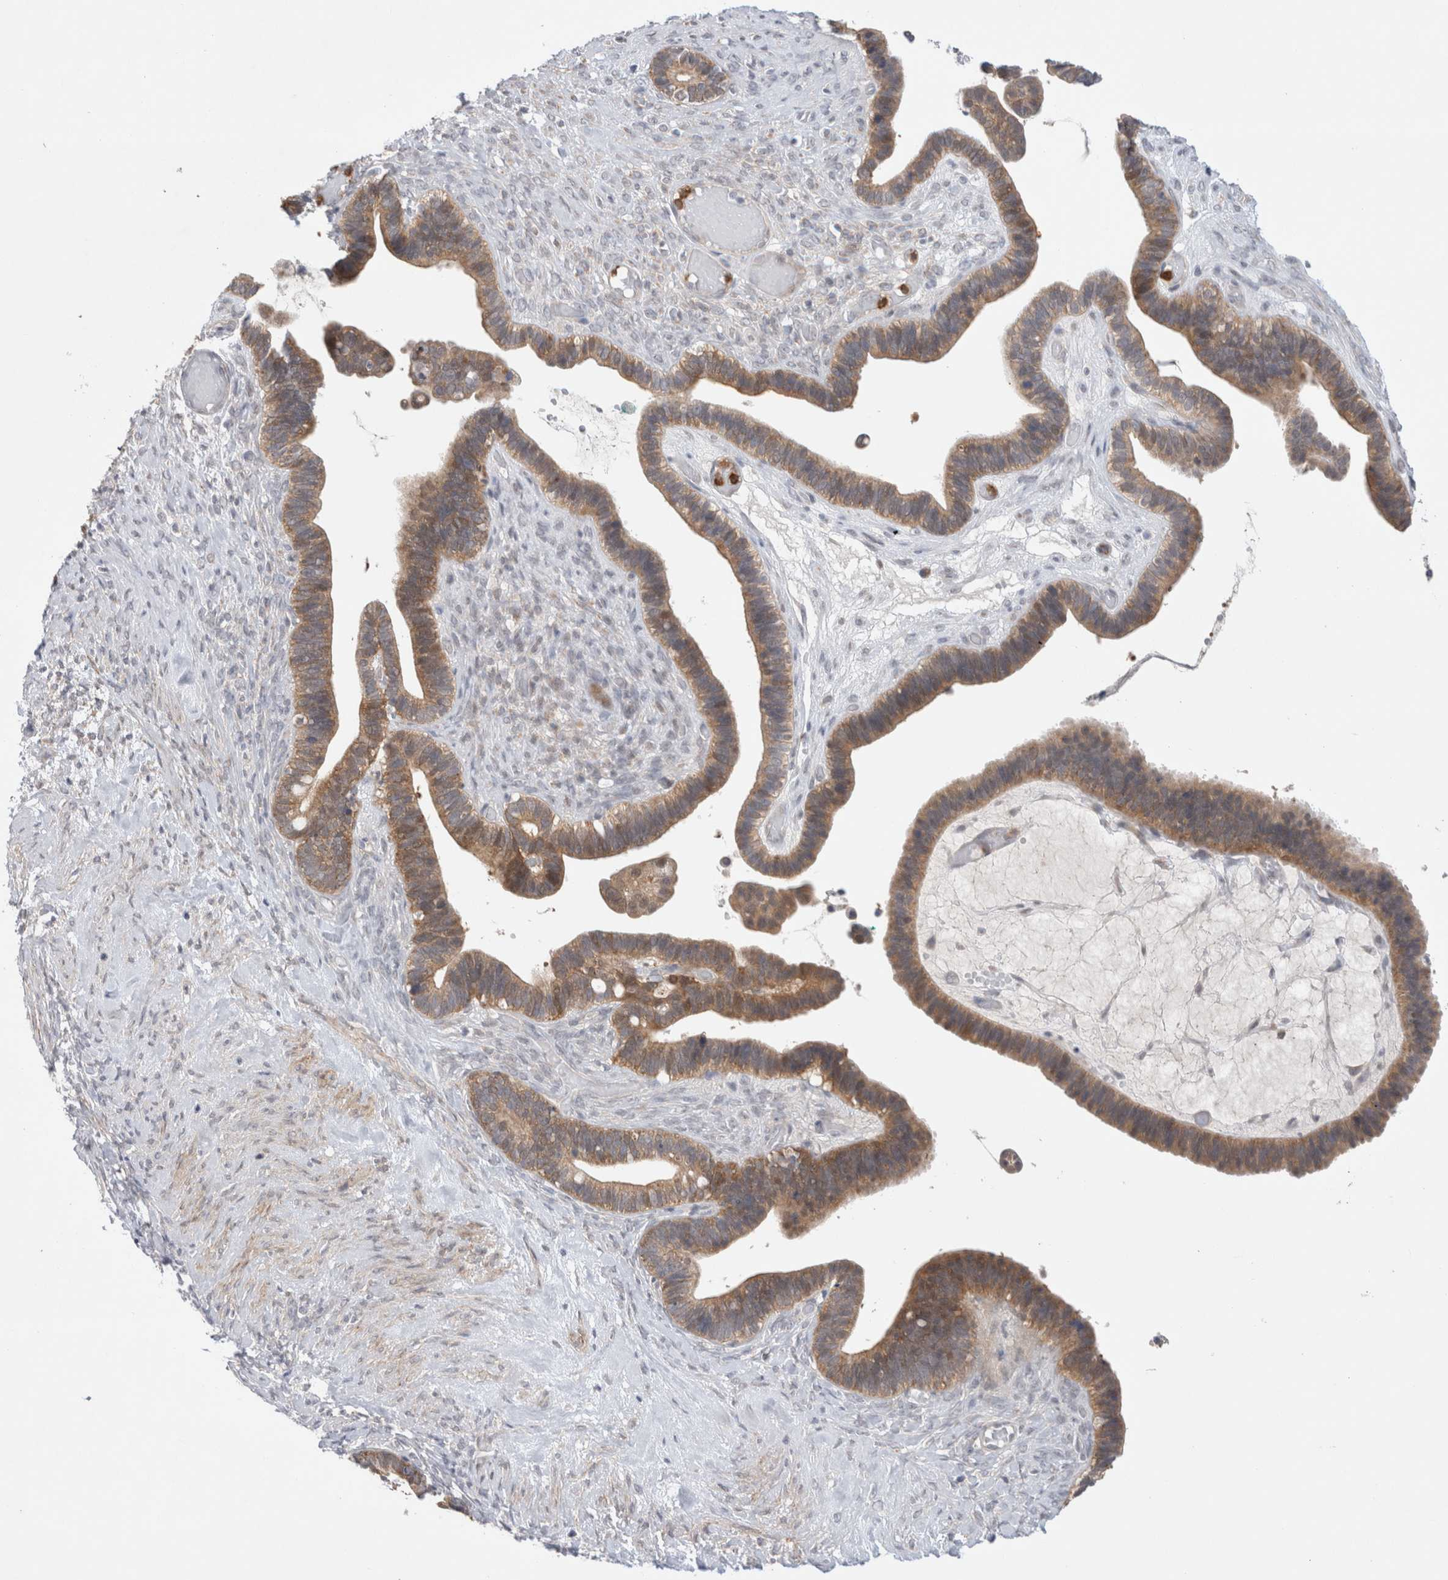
{"staining": {"intensity": "moderate", "quantity": ">75%", "location": "cytoplasmic/membranous"}, "tissue": "ovarian cancer", "cell_type": "Tumor cells", "image_type": "cancer", "snomed": [{"axis": "morphology", "description": "Cystadenocarcinoma, serous, NOS"}, {"axis": "topography", "description": "Ovary"}], "caption": "A micrograph of serous cystadenocarcinoma (ovarian) stained for a protein exhibits moderate cytoplasmic/membranous brown staining in tumor cells. Immunohistochemistry (ihc) stains the protein of interest in brown and the nuclei are stained blue.", "gene": "GSDMB", "patient": {"sex": "female", "age": 56}}